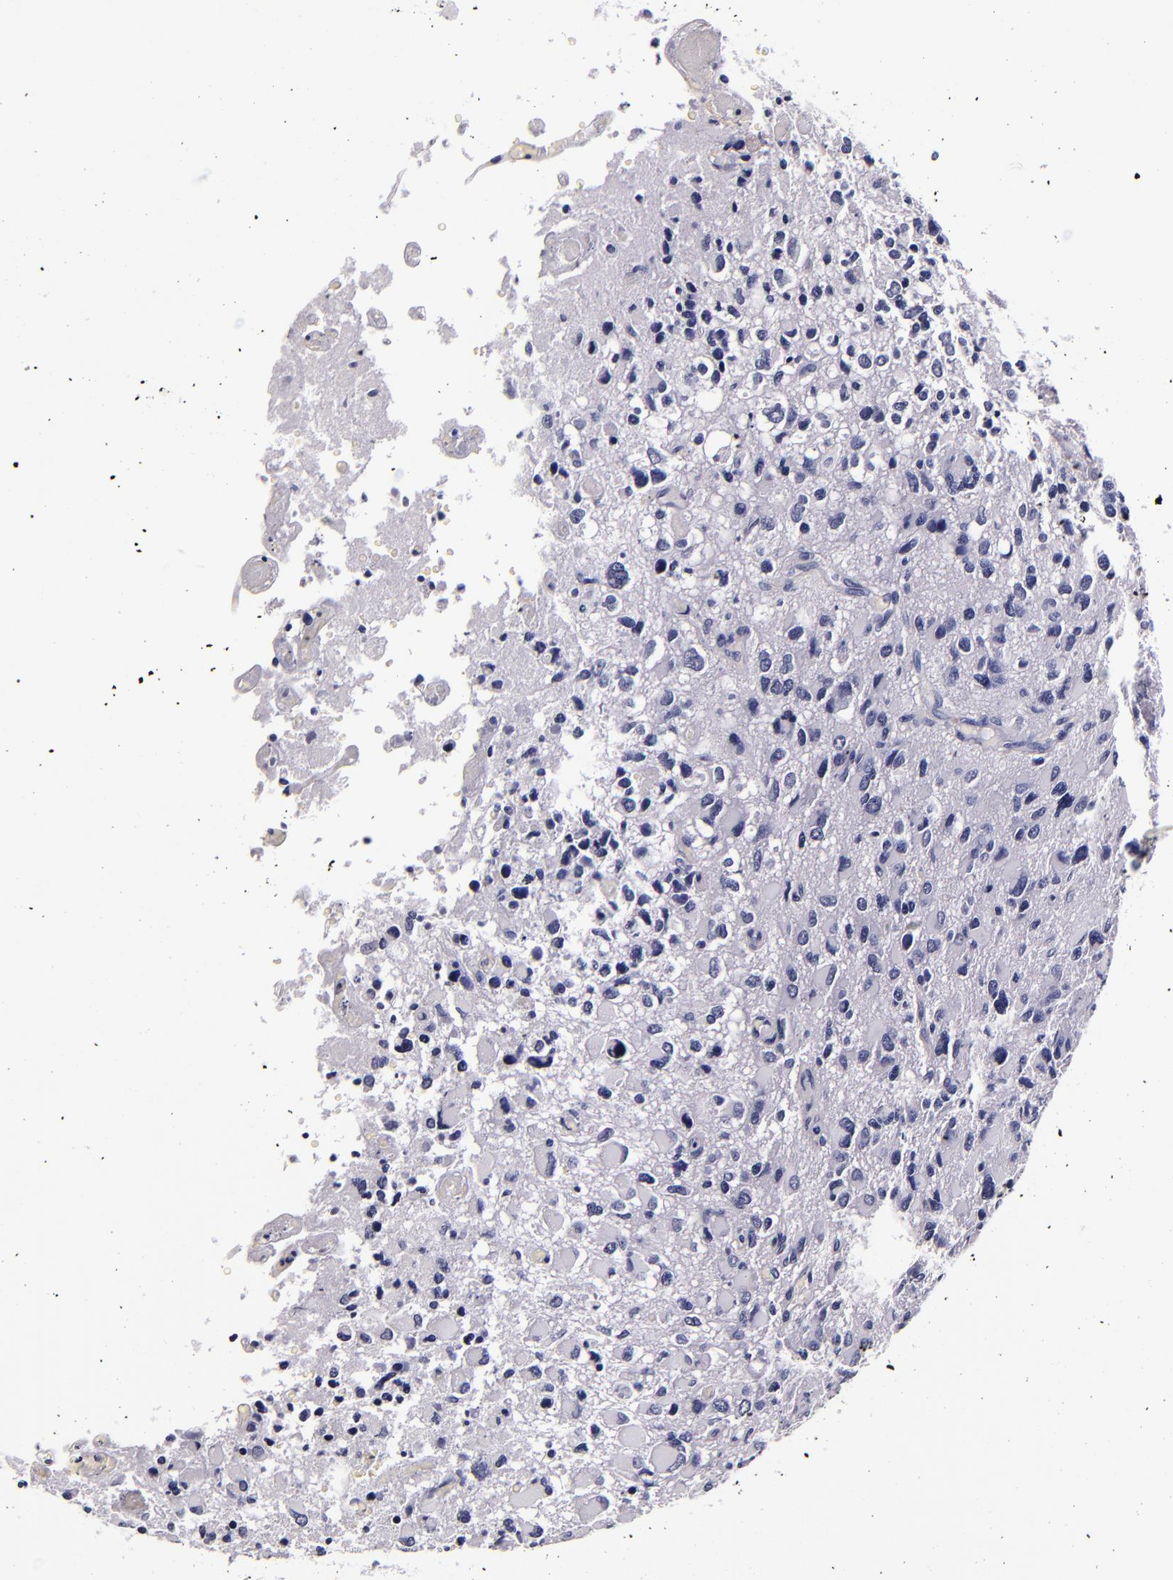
{"staining": {"intensity": "negative", "quantity": "none", "location": "none"}, "tissue": "glioma", "cell_type": "Tumor cells", "image_type": "cancer", "snomed": [{"axis": "morphology", "description": "Glioma, malignant, High grade"}, {"axis": "topography", "description": "Brain"}], "caption": "Protein analysis of malignant high-grade glioma reveals no significant expression in tumor cells.", "gene": "FBN1", "patient": {"sex": "male", "age": 69}}